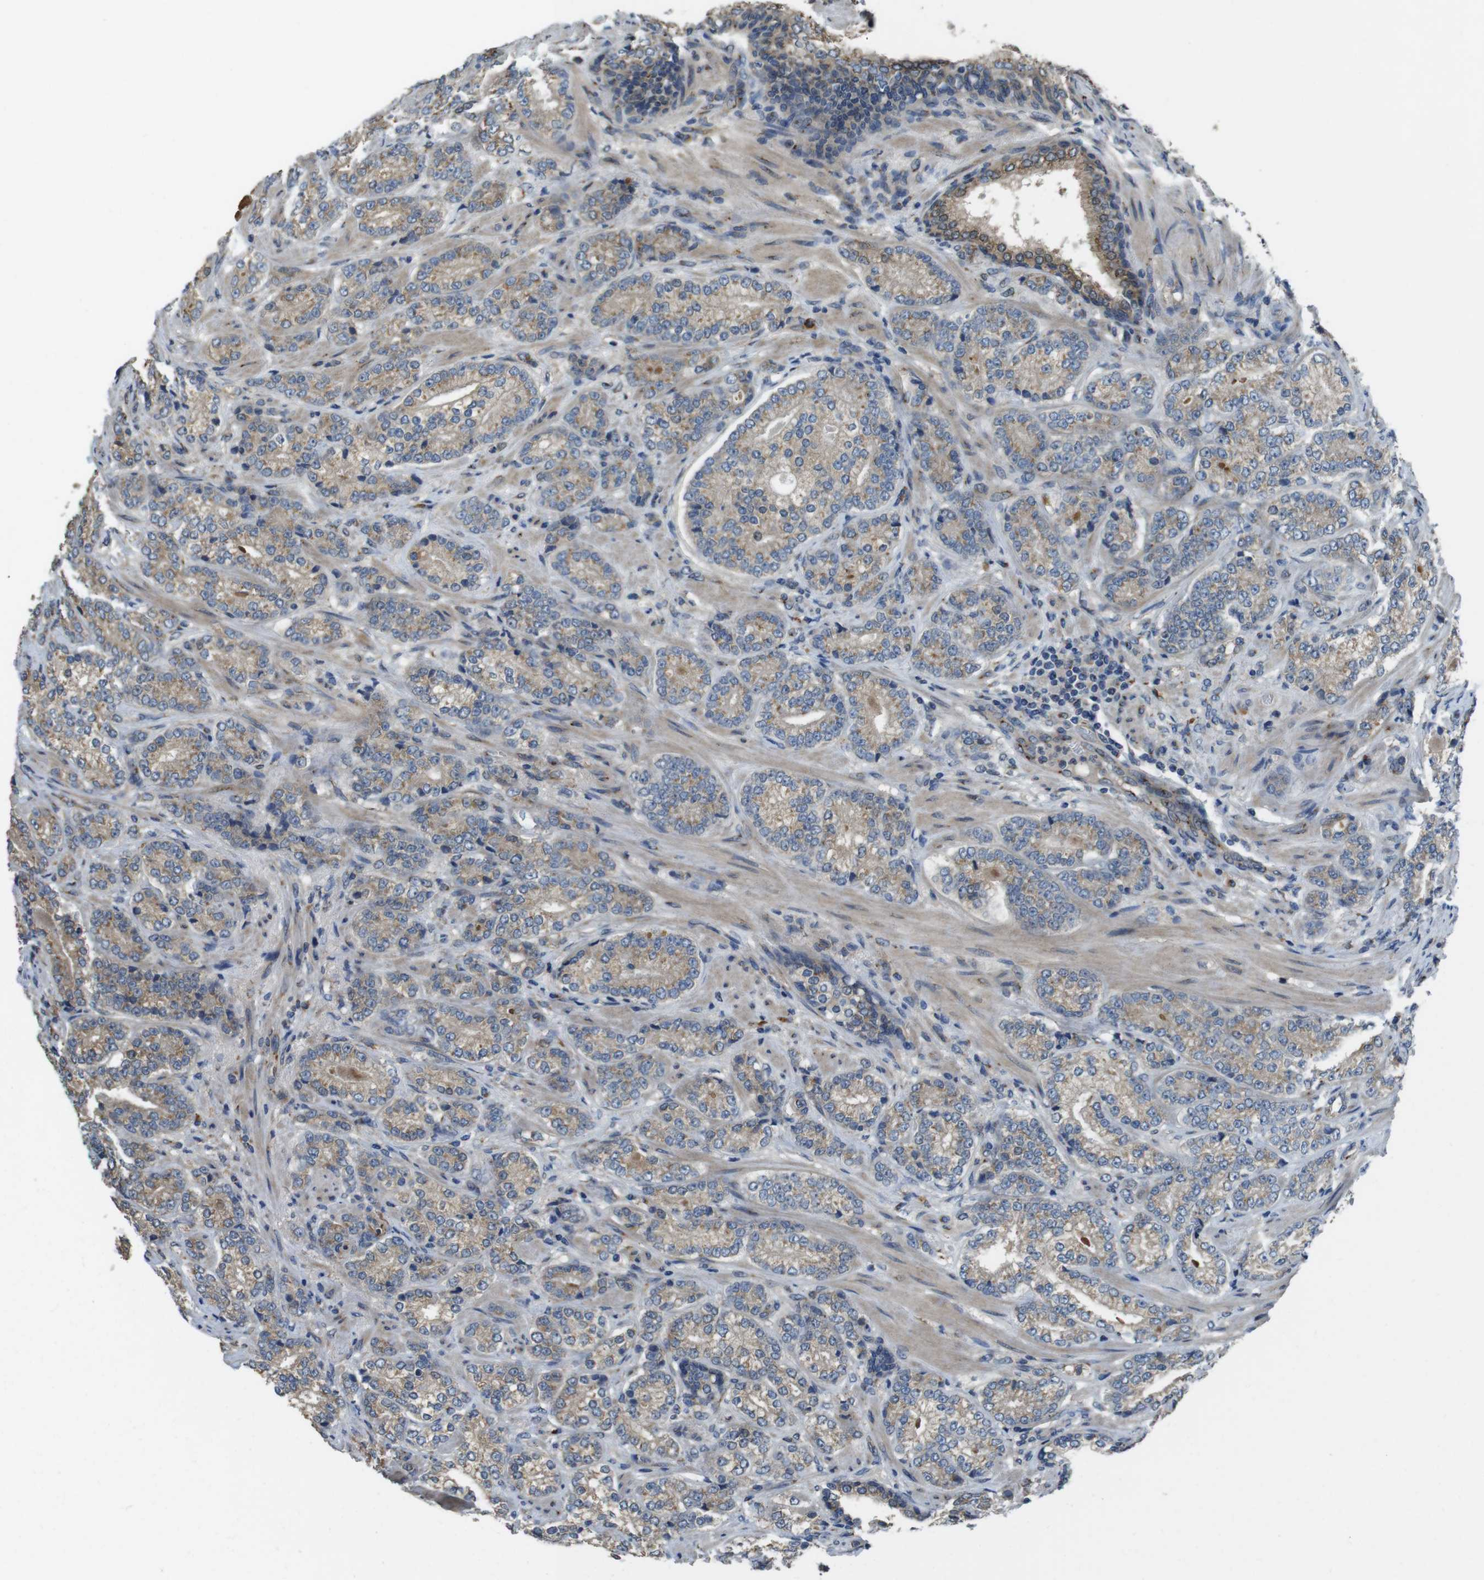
{"staining": {"intensity": "weak", "quantity": ">75%", "location": "cytoplasmic/membranous"}, "tissue": "prostate cancer", "cell_type": "Tumor cells", "image_type": "cancer", "snomed": [{"axis": "morphology", "description": "Adenocarcinoma, High grade"}, {"axis": "topography", "description": "Prostate"}], "caption": "High-magnification brightfield microscopy of high-grade adenocarcinoma (prostate) stained with DAB (3,3'-diaminobenzidine) (brown) and counterstained with hematoxylin (blue). tumor cells exhibit weak cytoplasmic/membranous expression is appreciated in about>75% of cells. (DAB (3,3'-diaminobenzidine) IHC, brown staining for protein, blue staining for nuclei).", "gene": "RAB6A", "patient": {"sex": "male", "age": 61}}